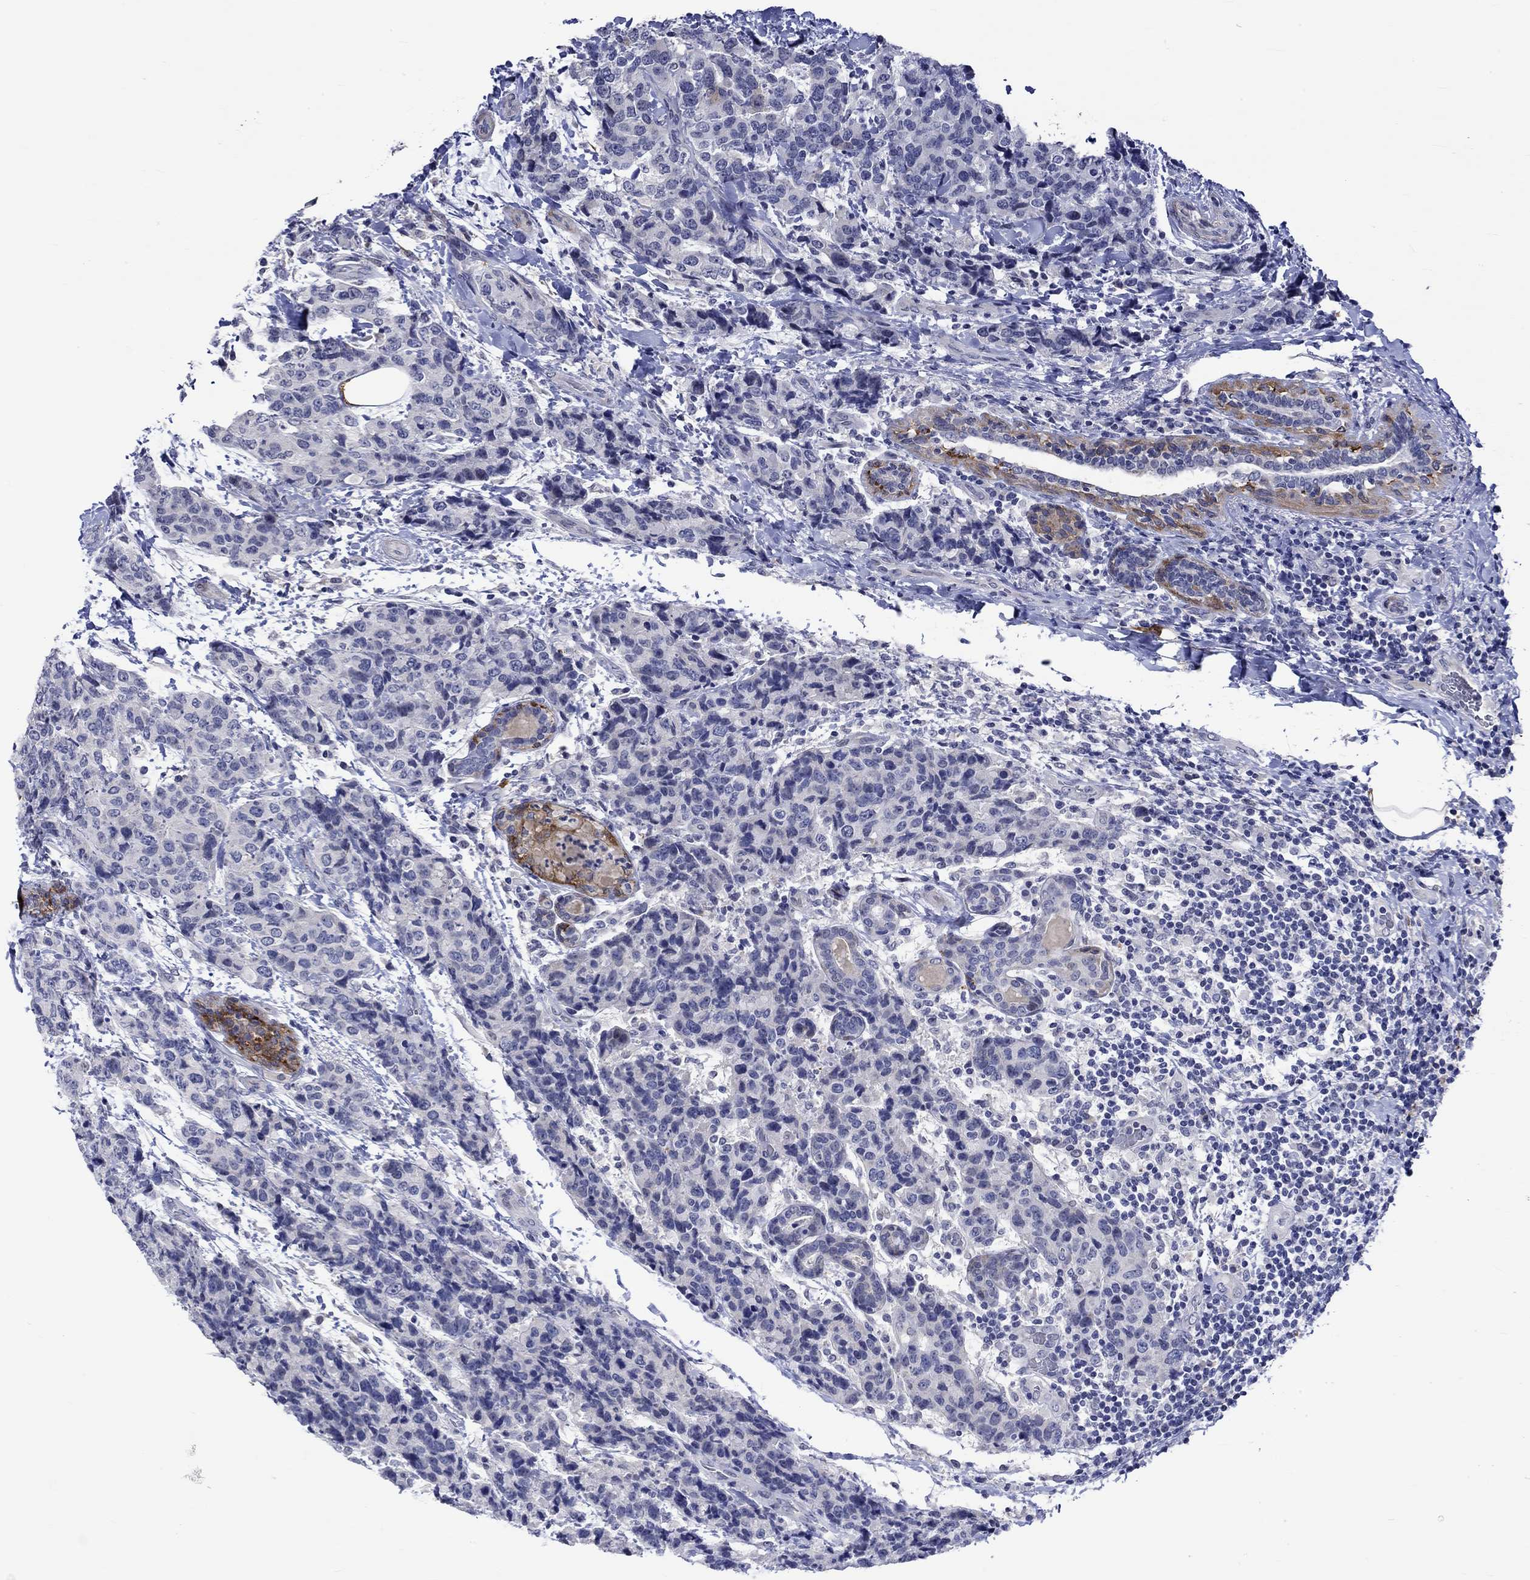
{"staining": {"intensity": "negative", "quantity": "none", "location": "none"}, "tissue": "breast cancer", "cell_type": "Tumor cells", "image_type": "cancer", "snomed": [{"axis": "morphology", "description": "Lobular carcinoma"}, {"axis": "topography", "description": "Breast"}], "caption": "High magnification brightfield microscopy of breast cancer stained with DAB (3,3'-diaminobenzidine) (brown) and counterstained with hematoxylin (blue): tumor cells show no significant positivity.", "gene": "CRYAB", "patient": {"sex": "female", "age": 59}}